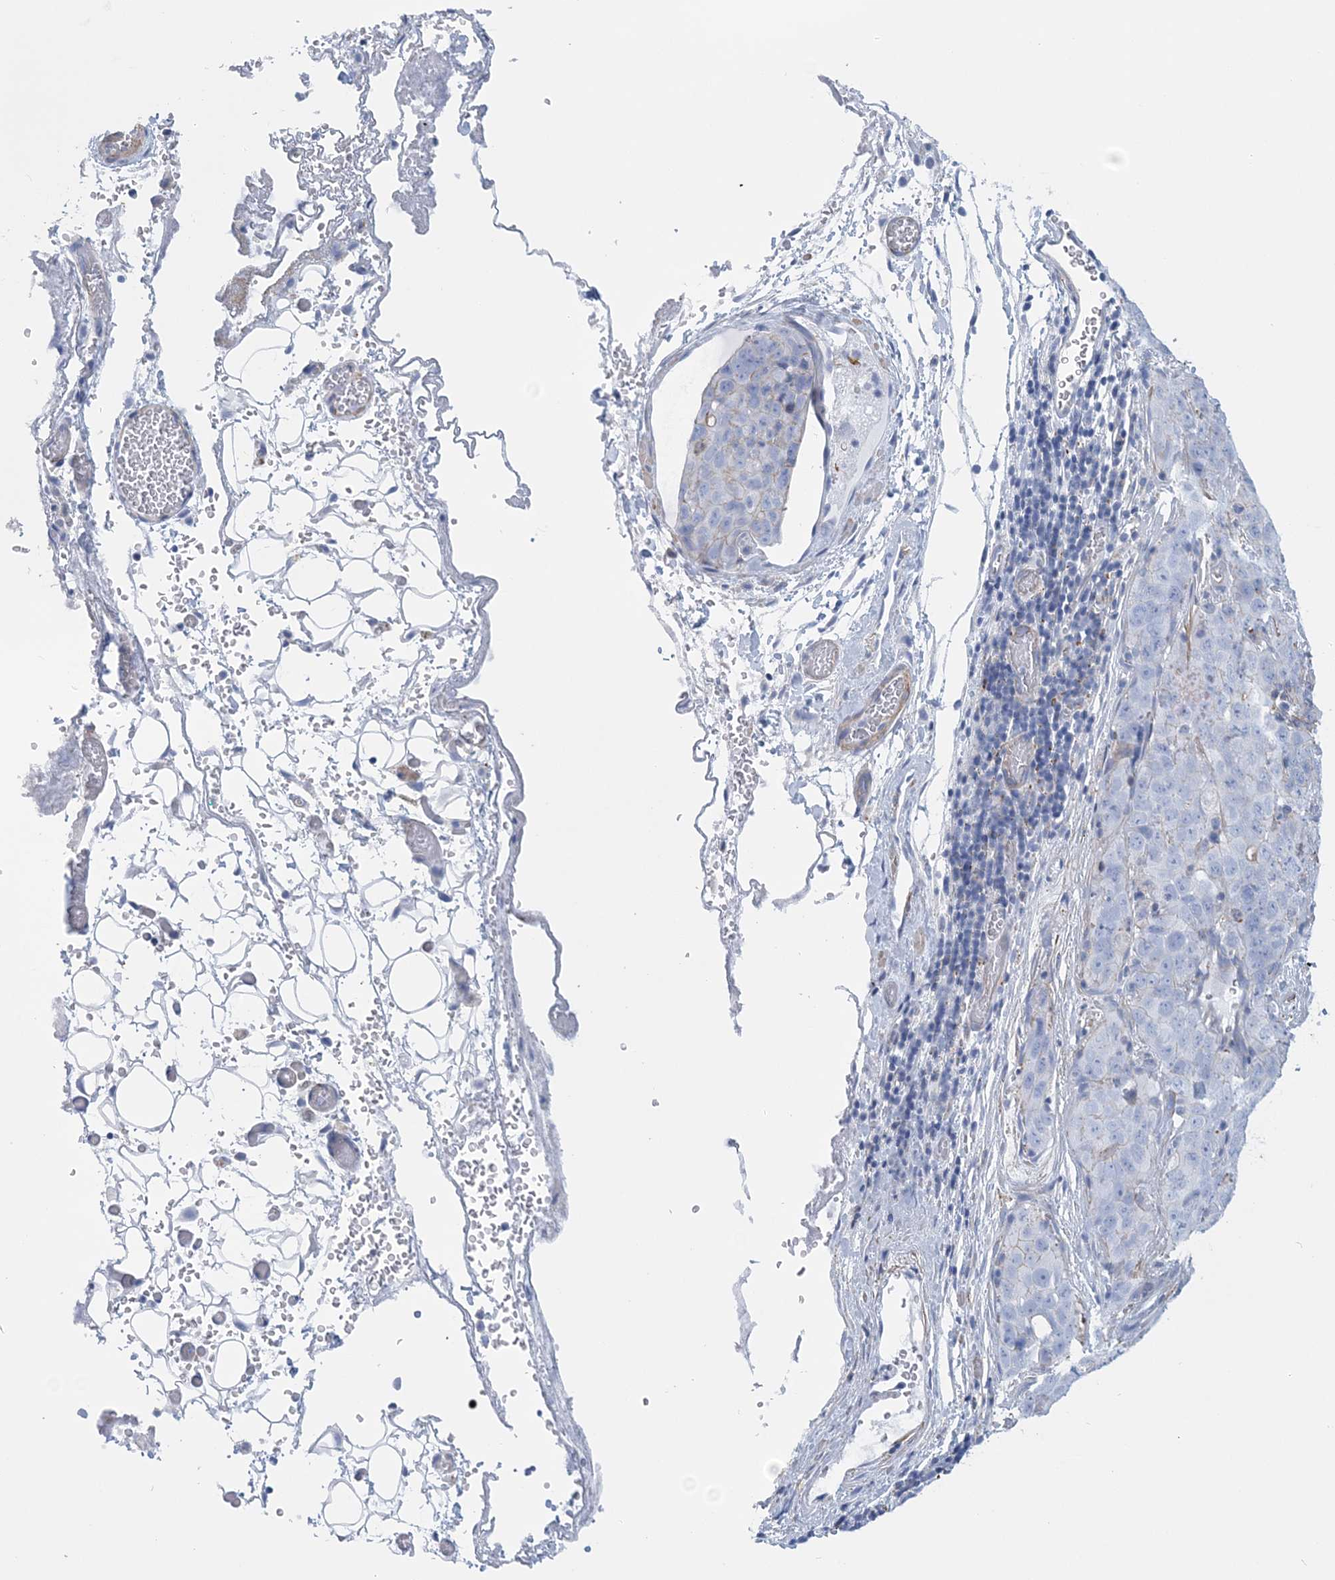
{"staining": {"intensity": "negative", "quantity": "none", "location": "none"}, "tissue": "stomach cancer", "cell_type": "Tumor cells", "image_type": "cancer", "snomed": [{"axis": "morphology", "description": "Normal tissue, NOS"}, {"axis": "morphology", "description": "Adenocarcinoma, NOS"}, {"axis": "topography", "description": "Lymph node"}, {"axis": "topography", "description": "Stomach"}], "caption": "Stomach cancer (adenocarcinoma) stained for a protein using immunohistochemistry reveals no positivity tumor cells.", "gene": "C11orf21", "patient": {"sex": "male", "age": 48}}